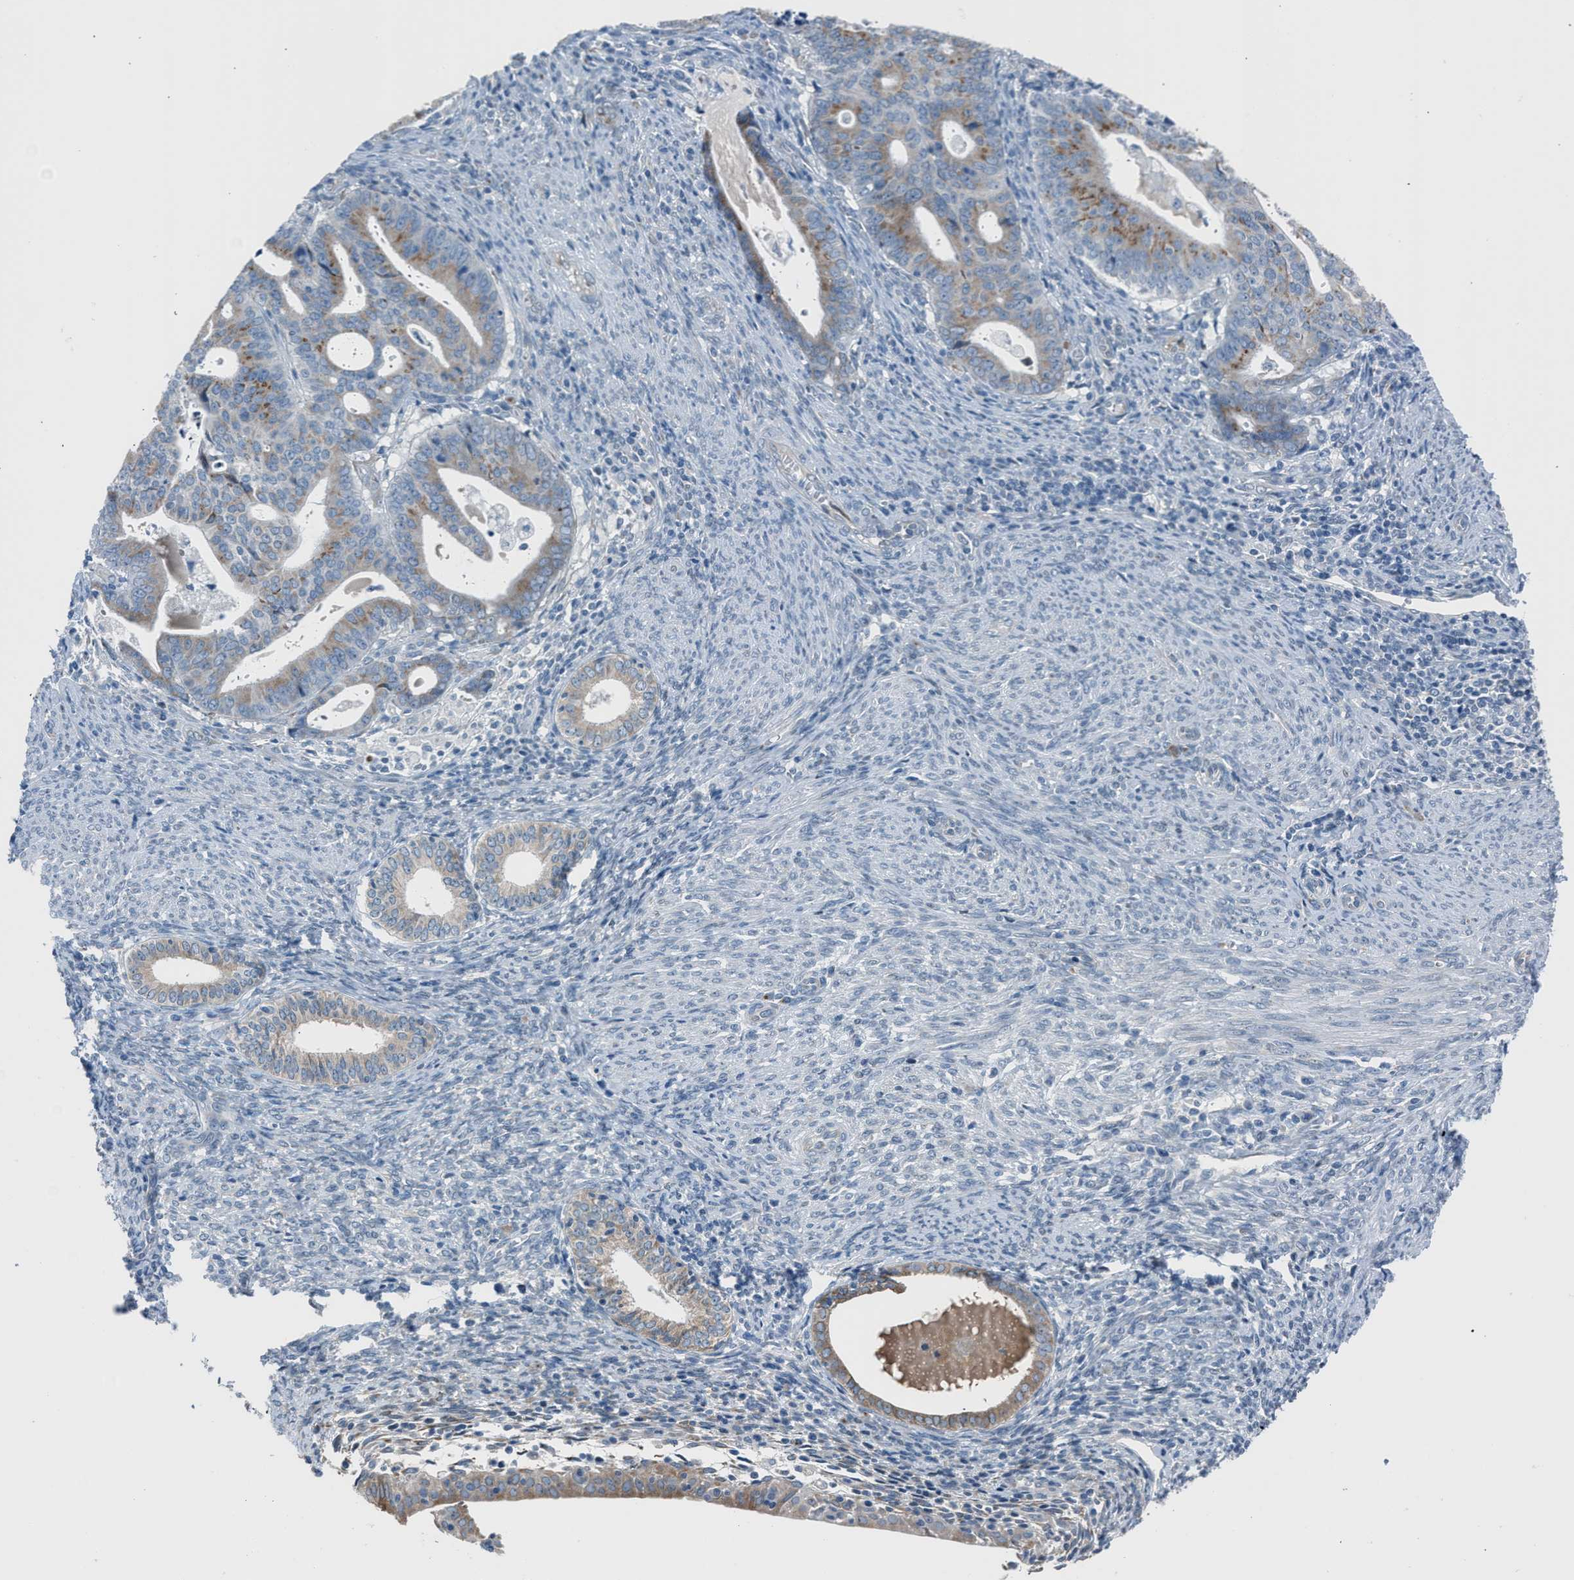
{"staining": {"intensity": "moderate", "quantity": "25%-75%", "location": "cytoplasmic/membranous"}, "tissue": "endometrial cancer", "cell_type": "Tumor cells", "image_type": "cancer", "snomed": [{"axis": "morphology", "description": "Adenocarcinoma, NOS"}, {"axis": "topography", "description": "Uterus"}], "caption": "Moderate cytoplasmic/membranous expression for a protein is present in about 25%-75% of tumor cells of endometrial cancer (adenocarcinoma) using immunohistochemistry.", "gene": "RNF41", "patient": {"sex": "female", "age": 83}}